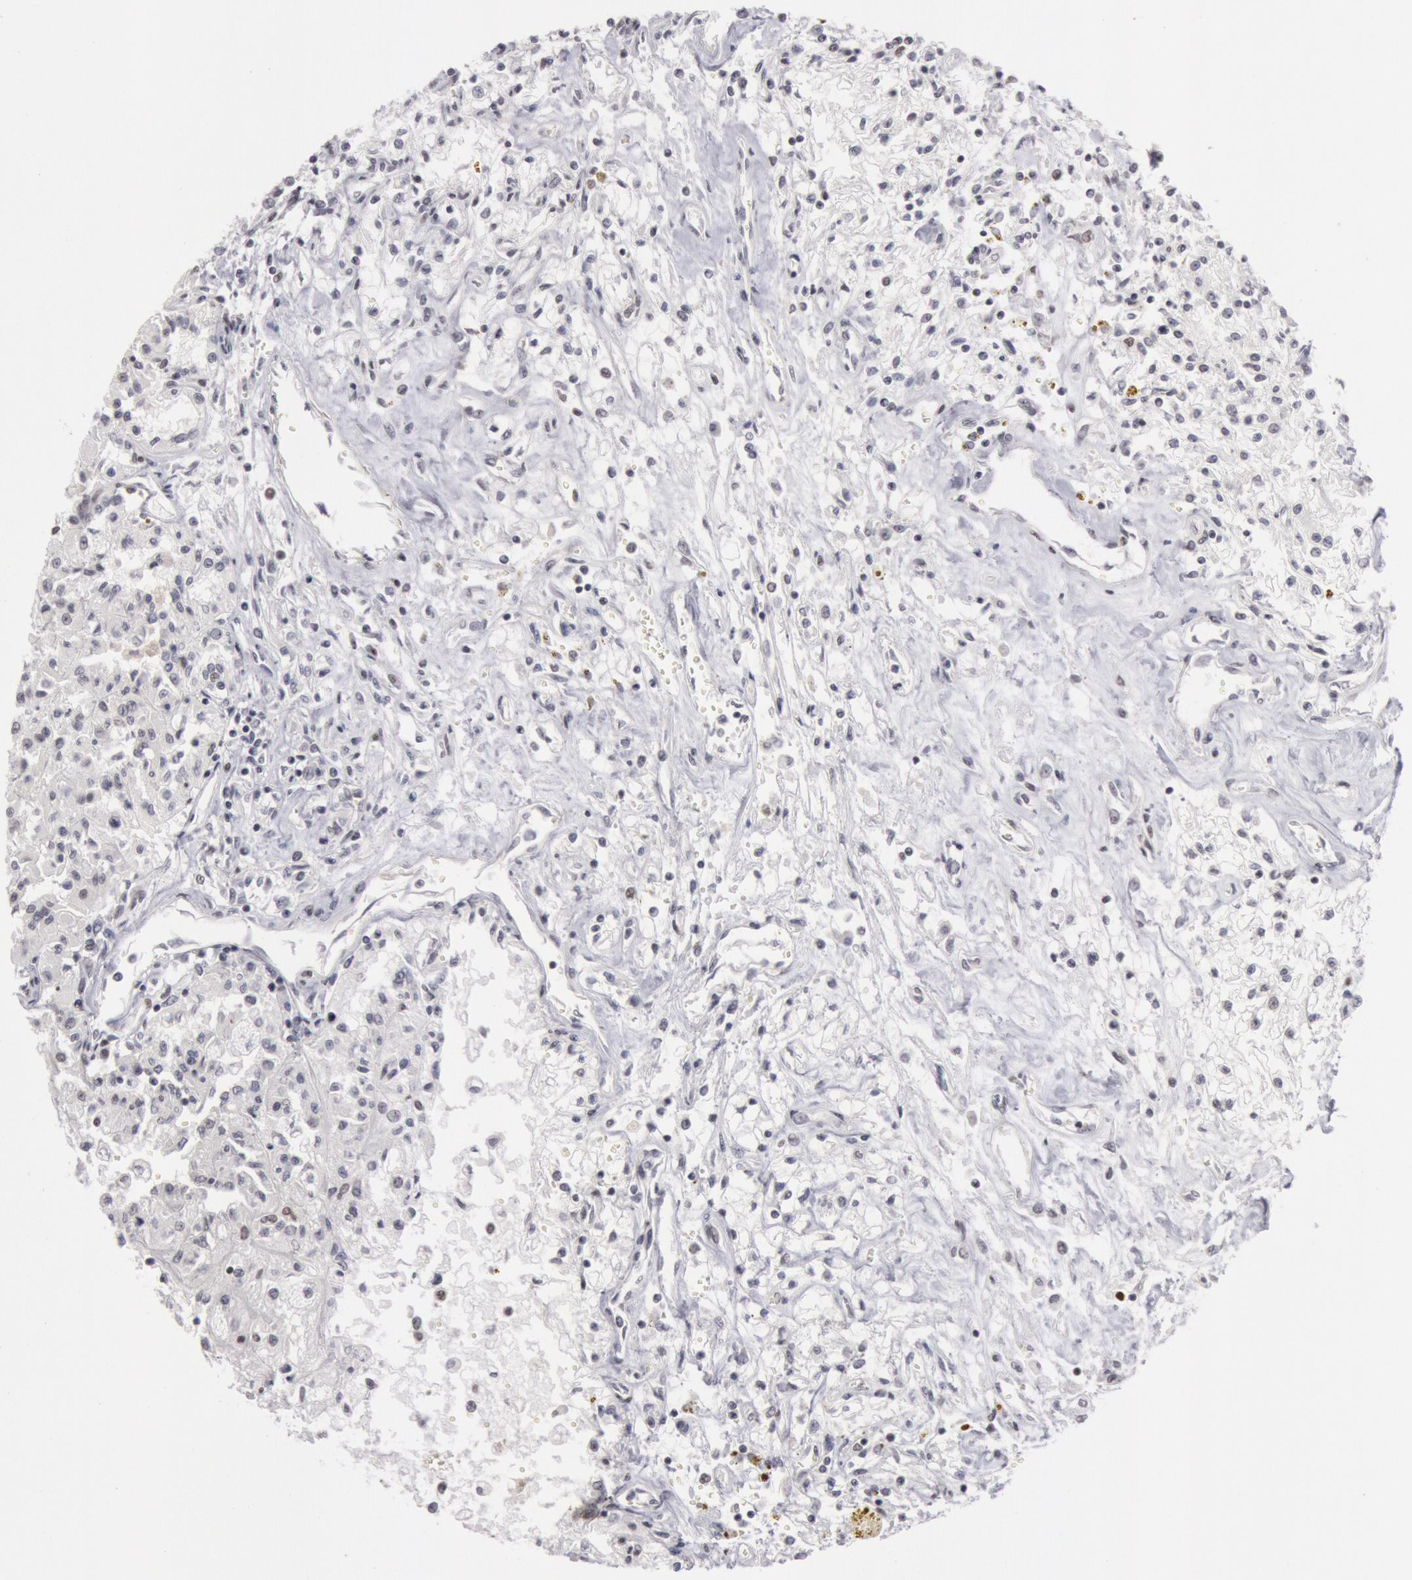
{"staining": {"intensity": "weak", "quantity": "<25%", "location": "nuclear"}, "tissue": "renal cancer", "cell_type": "Tumor cells", "image_type": "cancer", "snomed": [{"axis": "morphology", "description": "Adenocarcinoma, NOS"}, {"axis": "topography", "description": "Kidney"}], "caption": "An IHC micrograph of renal cancer is shown. There is no staining in tumor cells of renal cancer.", "gene": "ESS2", "patient": {"sex": "male", "age": 78}}